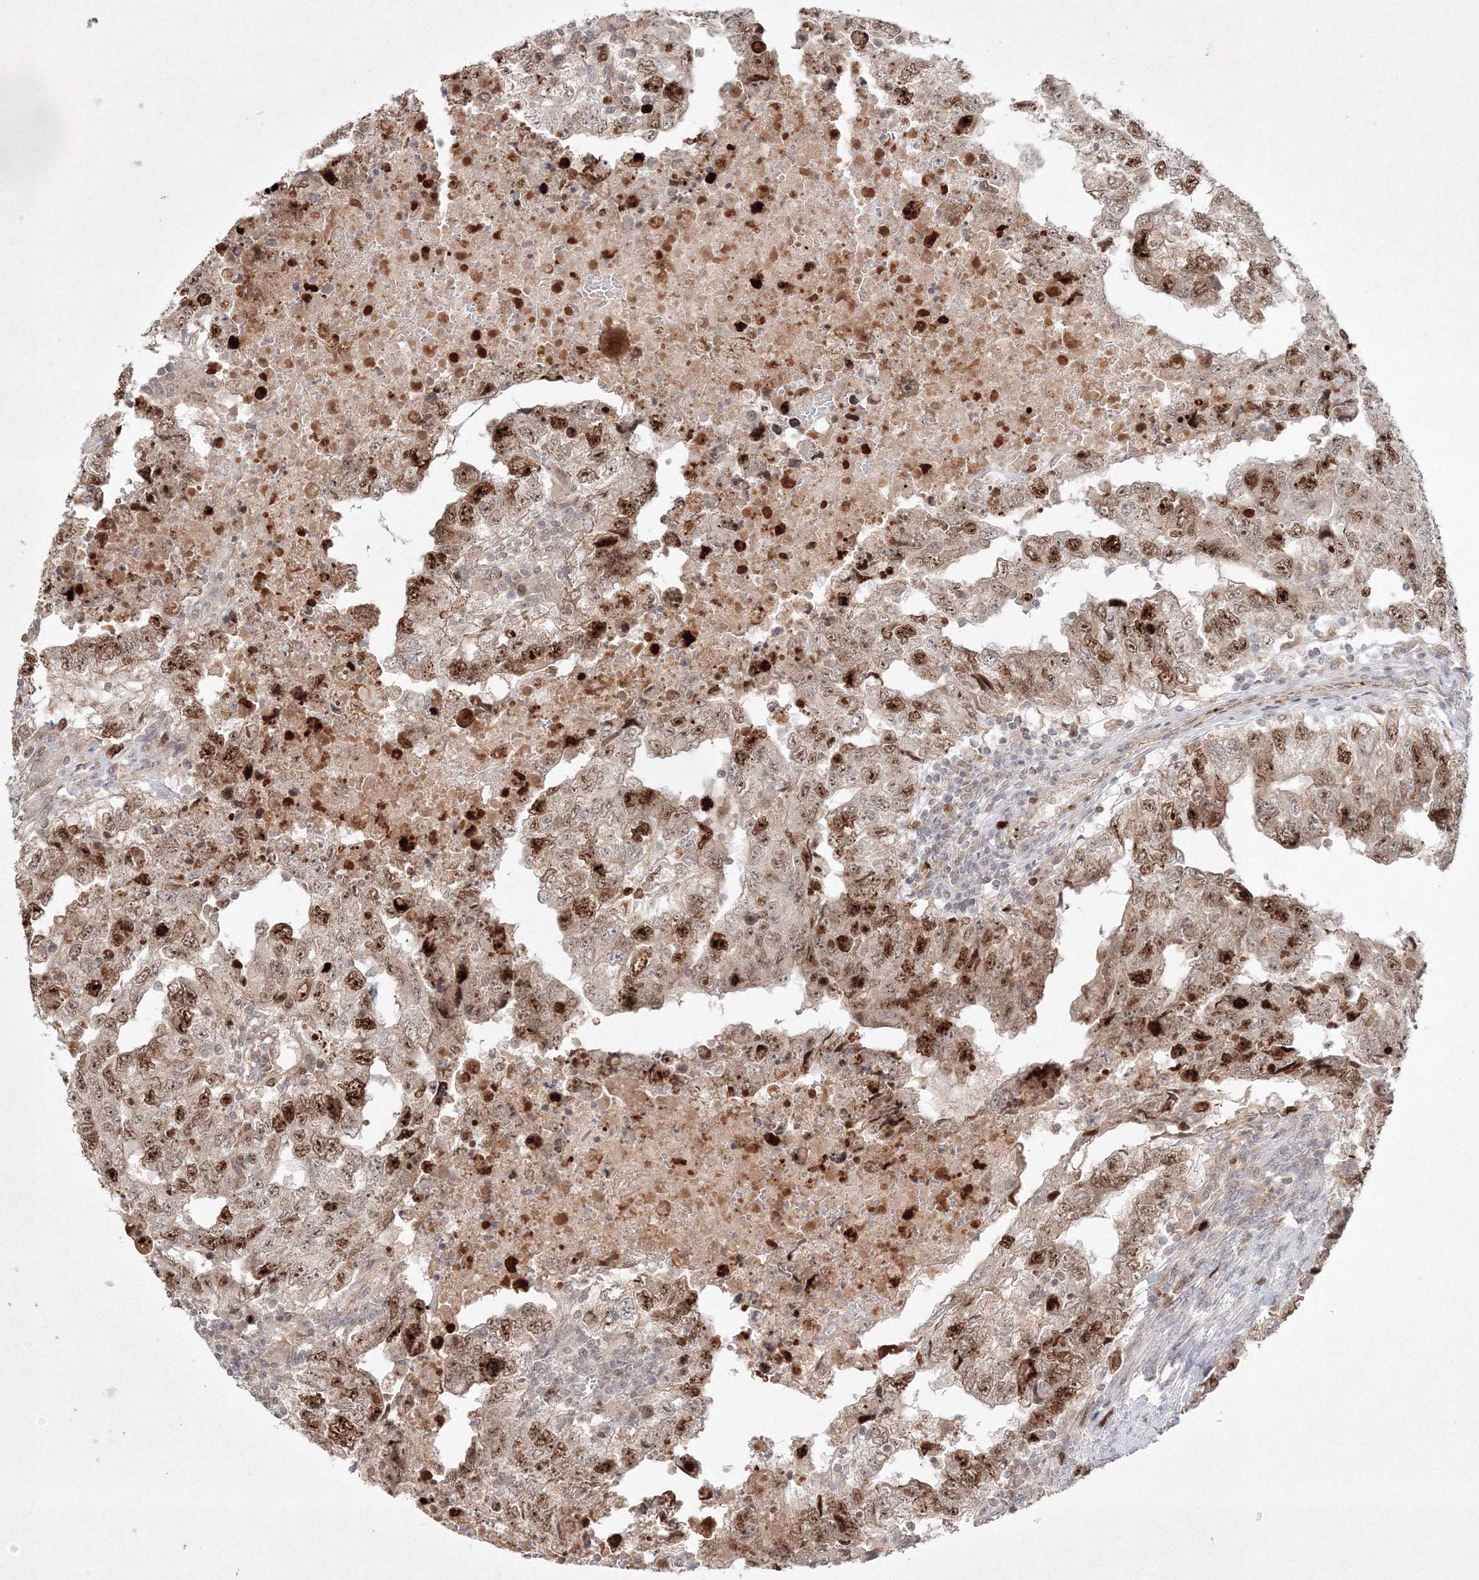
{"staining": {"intensity": "moderate", "quantity": ">75%", "location": "nuclear"}, "tissue": "testis cancer", "cell_type": "Tumor cells", "image_type": "cancer", "snomed": [{"axis": "morphology", "description": "Carcinoma, Embryonal, NOS"}, {"axis": "topography", "description": "Testis"}], "caption": "Immunohistochemical staining of human embryonal carcinoma (testis) displays medium levels of moderate nuclear expression in about >75% of tumor cells.", "gene": "KIF20A", "patient": {"sex": "male", "age": 36}}